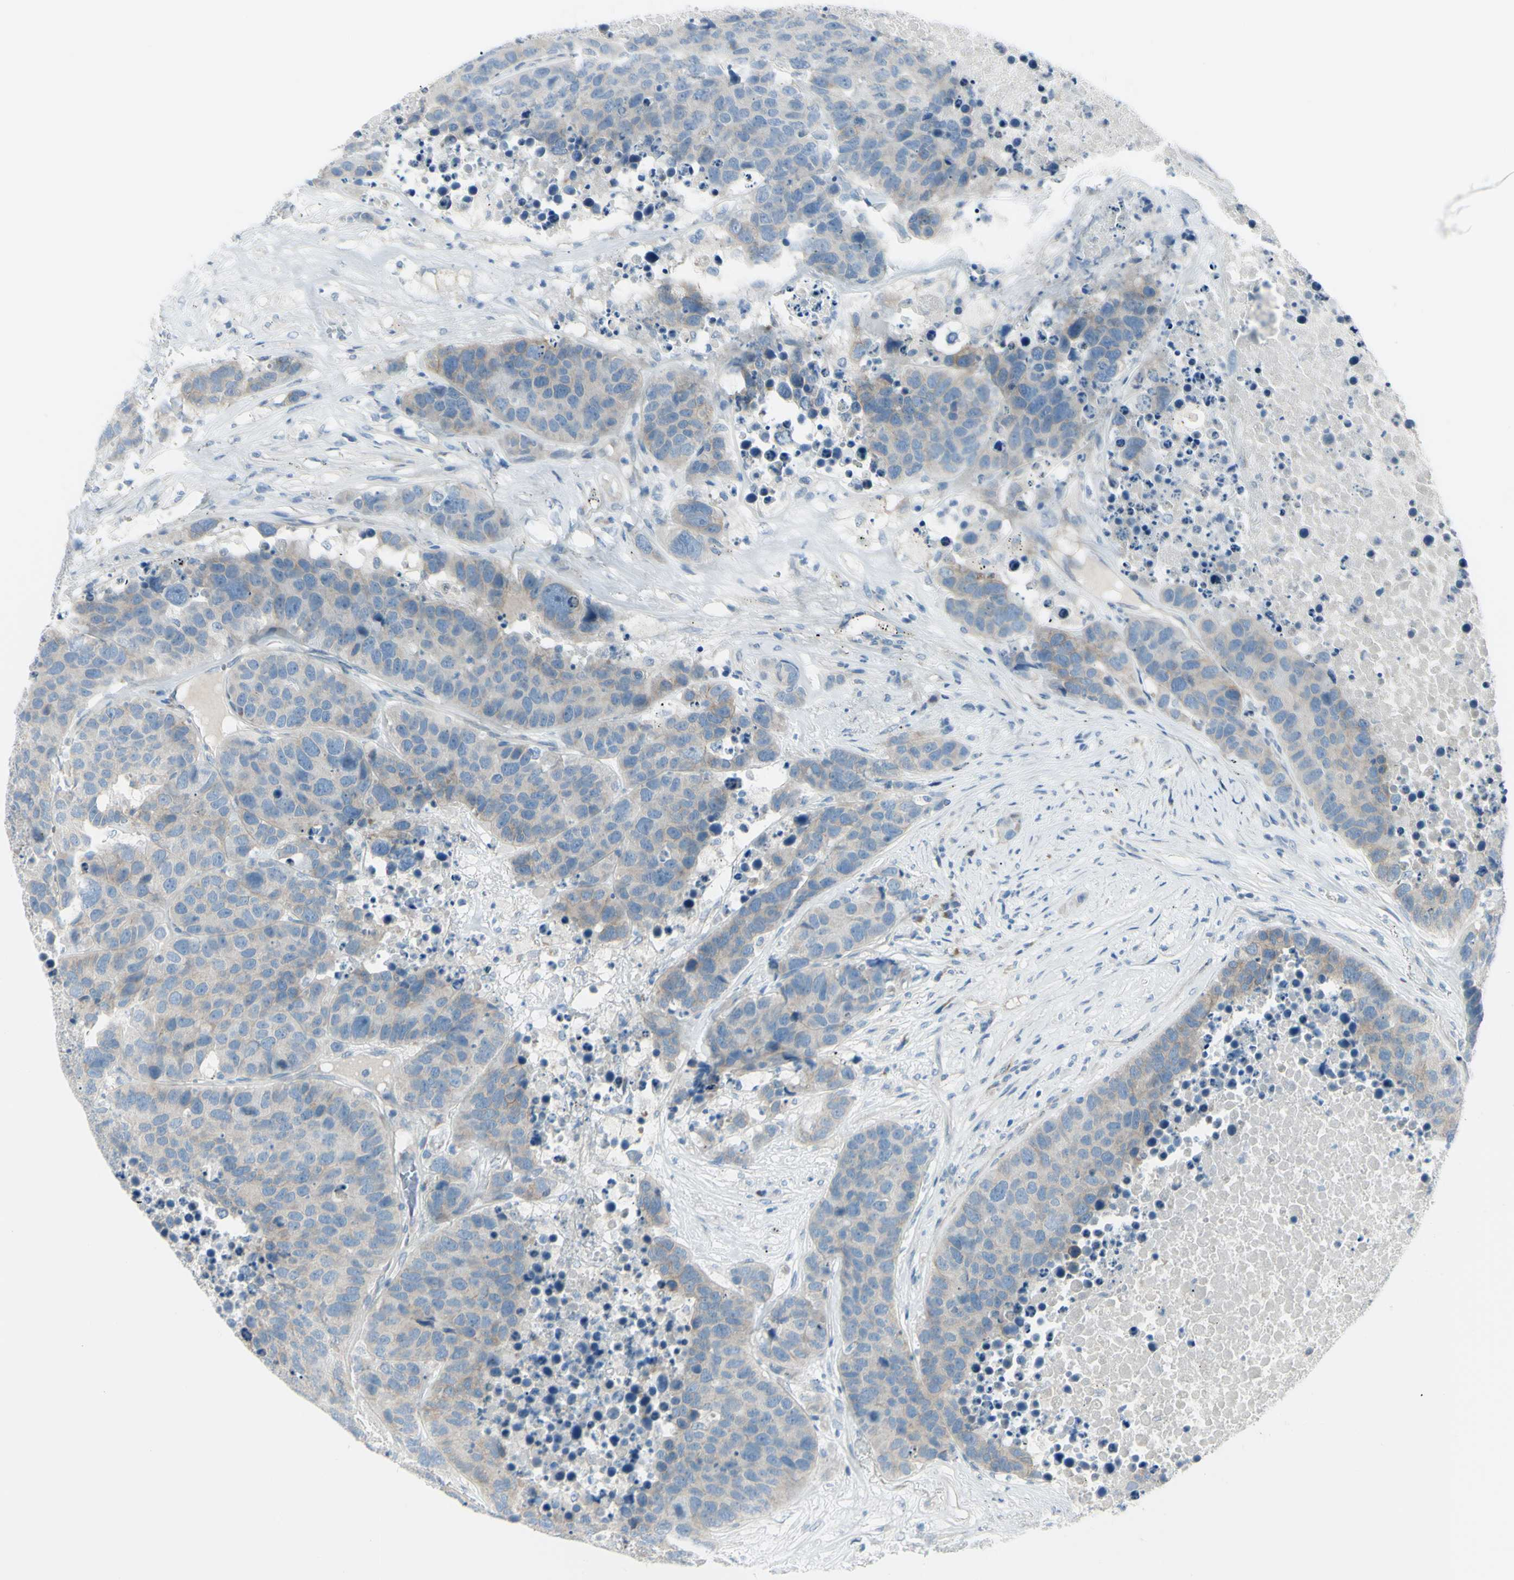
{"staining": {"intensity": "moderate", "quantity": ">75%", "location": "cytoplasmic/membranous"}, "tissue": "carcinoid", "cell_type": "Tumor cells", "image_type": "cancer", "snomed": [{"axis": "morphology", "description": "Carcinoid, malignant, NOS"}, {"axis": "topography", "description": "Lung"}], "caption": "An immunohistochemistry (IHC) histopathology image of tumor tissue is shown. Protein staining in brown labels moderate cytoplasmic/membranous positivity in carcinoid within tumor cells.", "gene": "LRRK1", "patient": {"sex": "male", "age": 60}}